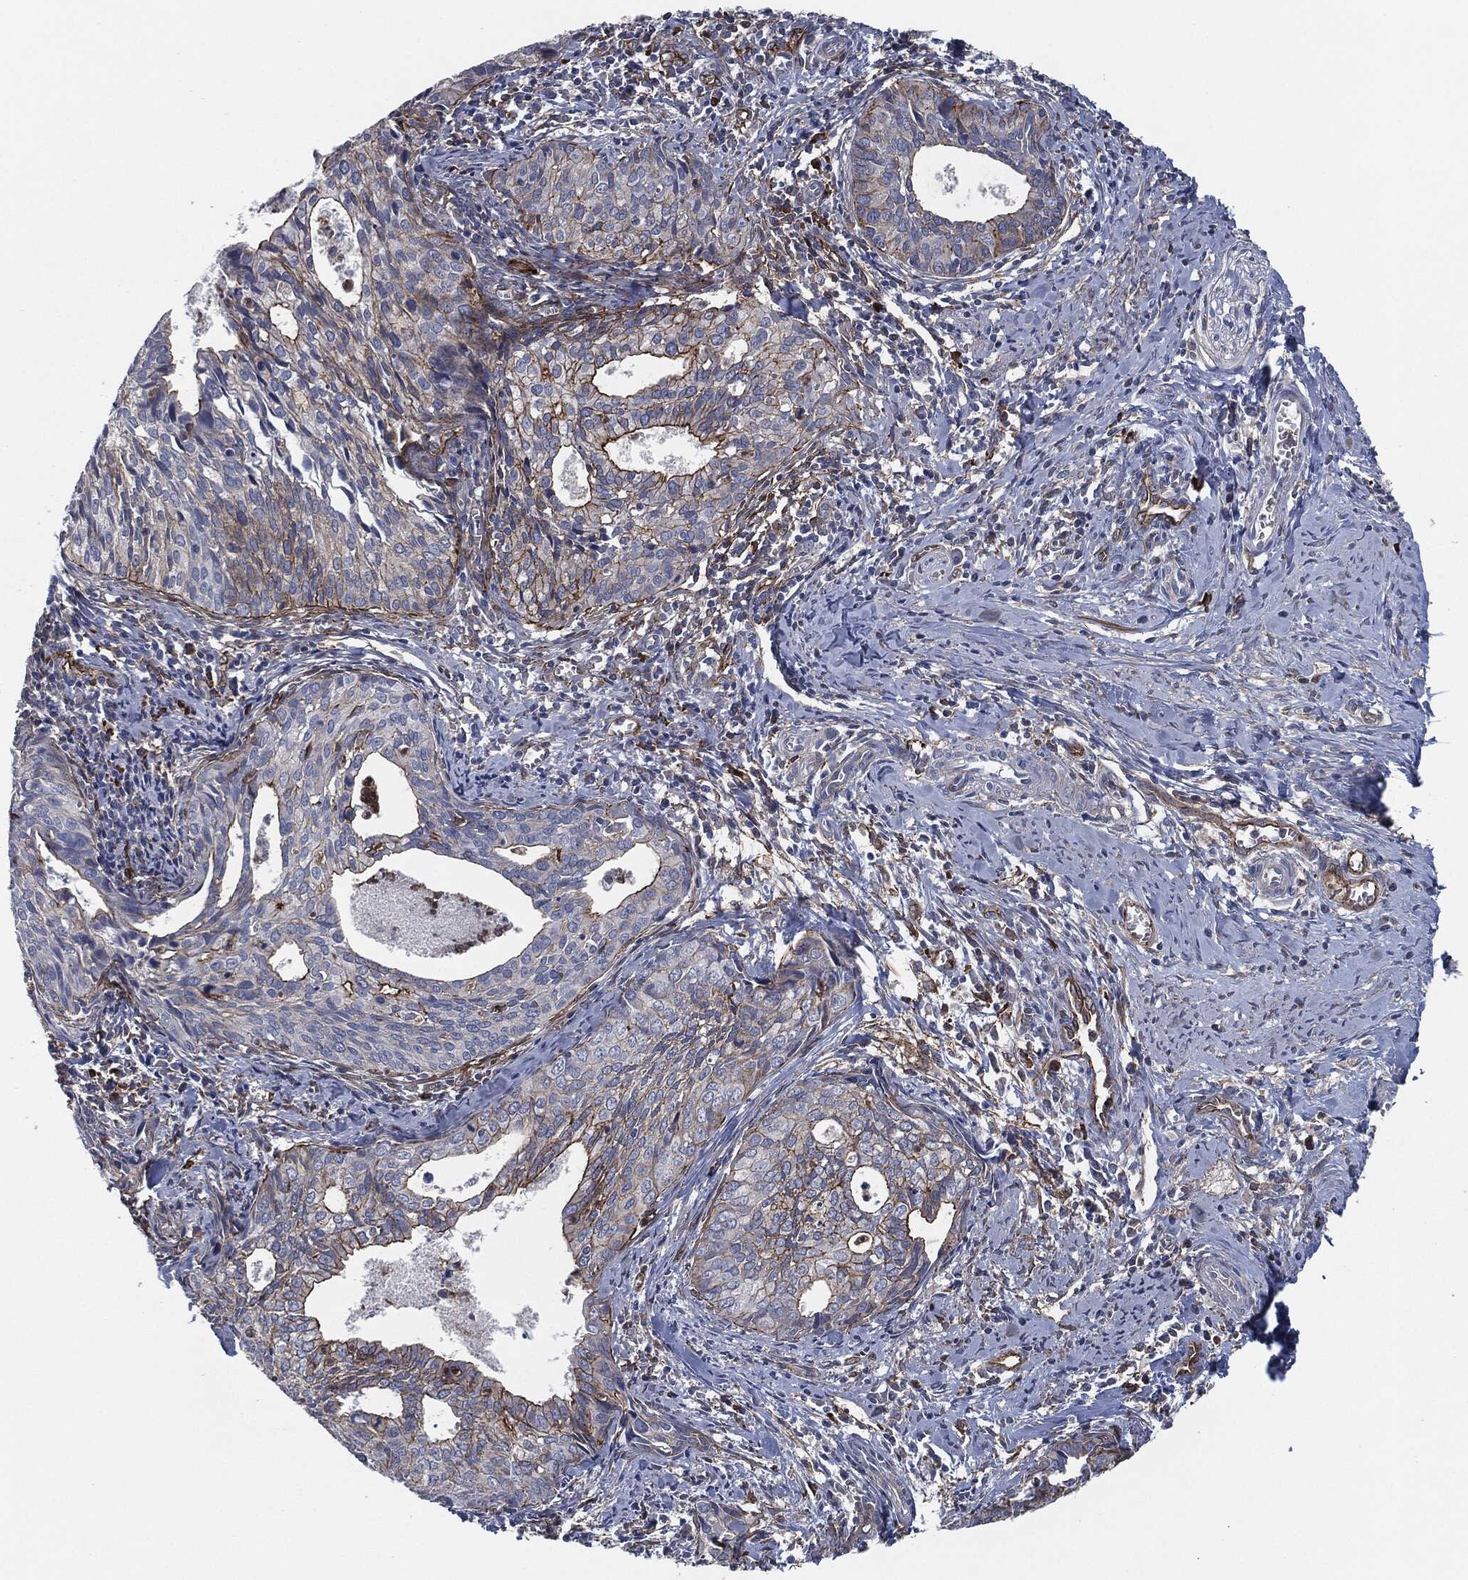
{"staining": {"intensity": "strong", "quantity": "<25%", "location": "cytoplasmic/membranous"}, "tissue": "cervical cancer", "cell_type": "Tumor cells", "image_type": "cancer", "snomed": [{"axis": "morphology", "description": "Squamous cell carcinoma, NOS"}, {"axis": "topography", "description": "Cervix"}], "caption": "An IHC histopathology image of neoplastic tissue is shown. Protein staining in brown shows strong cytoplasmic/membranous positivity in squamous cell carcinoma (cervical) within tumor cells.", "gene": "SVIL", "patient": {"sex": "female", "age": 29}}